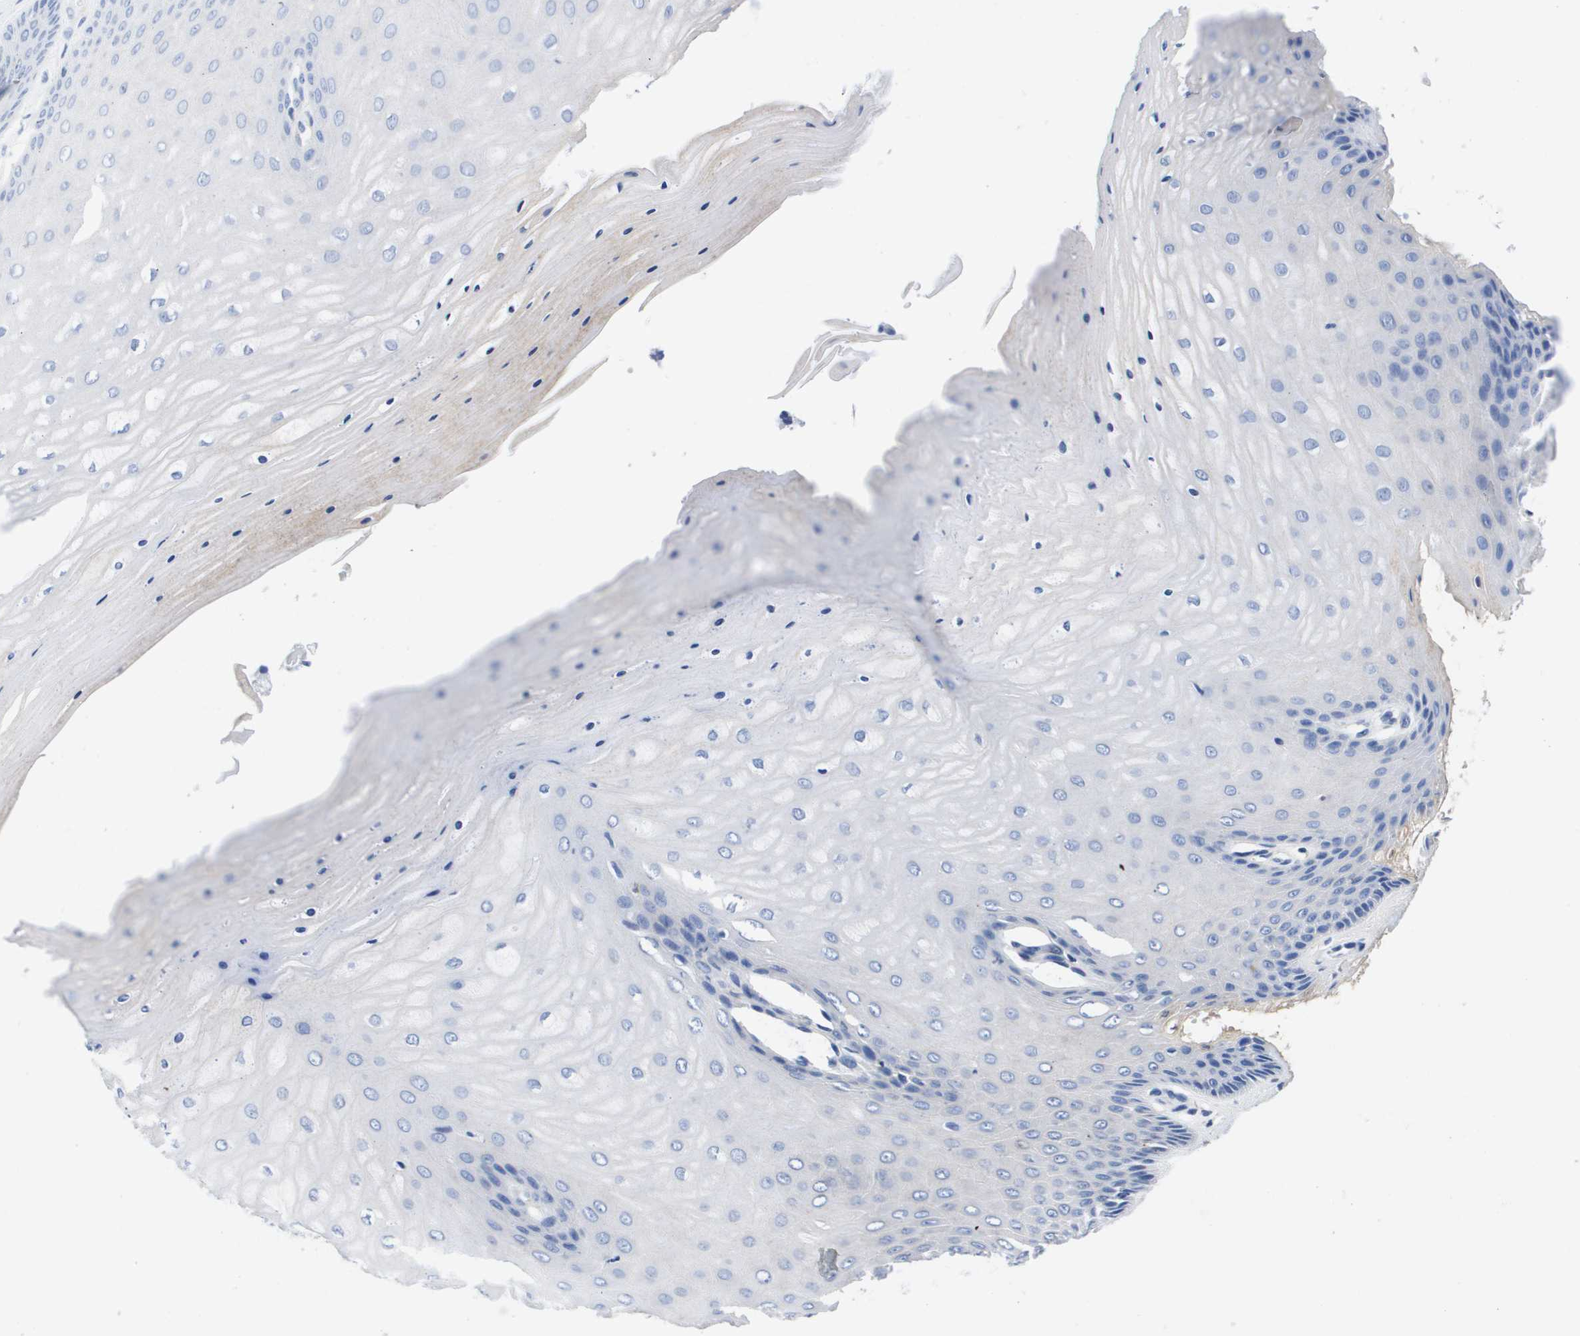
{"staining": {"intensity": "negative", "quantity": "none", "location": "none"}, "tissue": "cervix", "cell_type": "Squamous epithelial cells", "image_type": "normal", "snomed": [{"axis": "morphology", "description": "Normal tissue, NOS"}, {"axis": "topography", "description": "Cervix"}], "caption": "The photomicrograph shows no staining of squamous epithelial cells in unremarkable cervix. Nuclei are stained in blue.", "gene": "APOA1", "patient": {"sex": "female", "age": 55}}